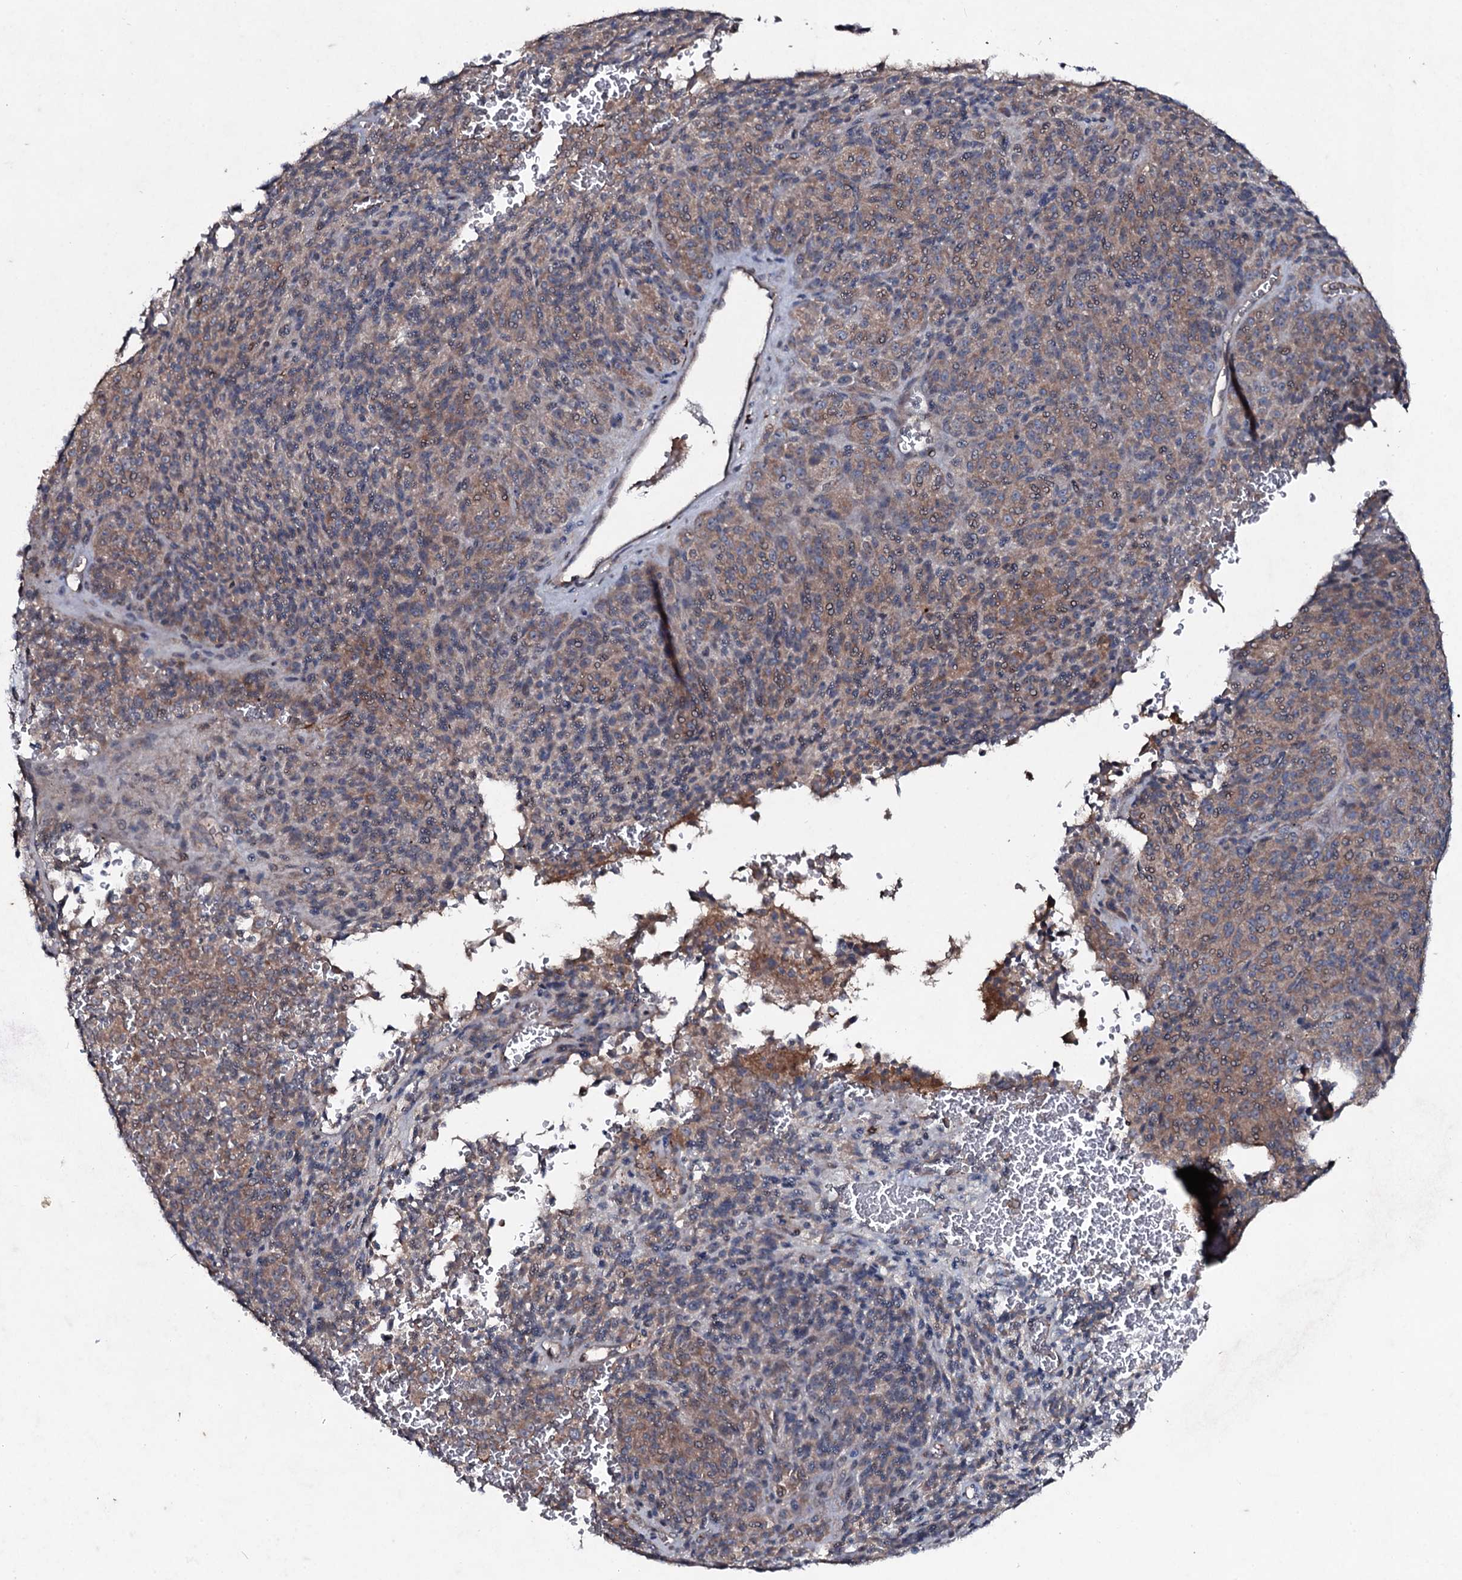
{"staining": {"intensity": "moderate", "quantity": ">75%", "location": "cytoplasmic/membranous"}, "tissue": "melanoma", "cell_type": "Tumor cells", "image_type": "cancer", "snomed": [{"axis": "morphology", "description": "Malignant melanoma, Metastatic site"}, {"axis": "topography", "description": "Brain"}], "caption": "A high-resolution micrograph shows IHC staining of melanoma, which exhibits moderate cytoplasmic/membranous positivity in approximately >75% of tumor cells. The protein of interest is stained brown, and the nuclei are stained in blue (DAB IHC with brightfield microscopy, high magnification).", "gene": "SNAP23", "patient": {"sex": "female", "age": 56}}